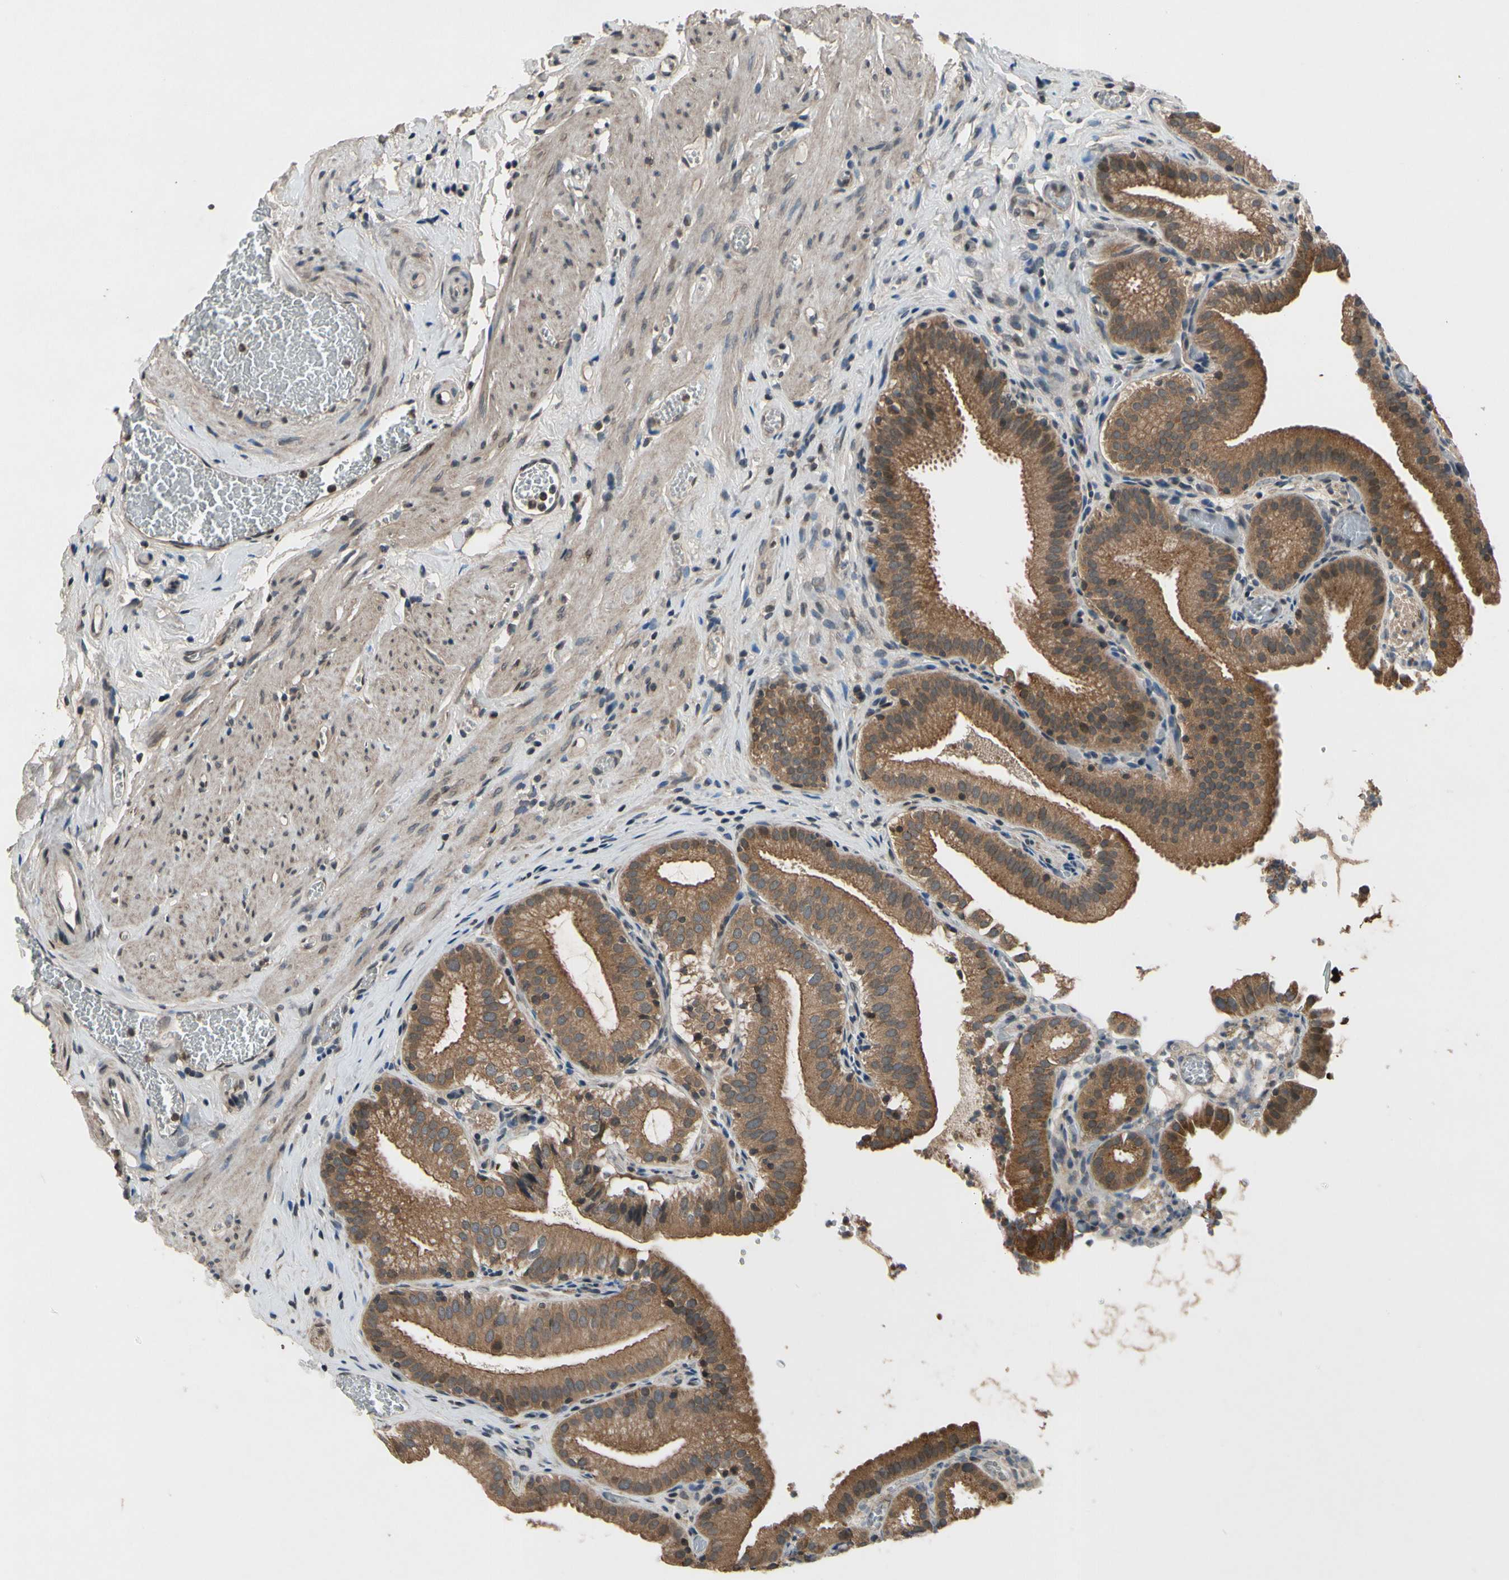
{"staining": {"intensity": "moderate", "quantity": ">75%", "location": "cytoplasmic/membranous"}, "tissue": "gallbladder", "cell_type": "Glandular cells", "image_type": "normal", "snomed": [{"axis": "morphology", "description": "Normal tissue, NOS"}, {"axis": "topography", "description": "Gallbladder"}], "caption": "The photomicrograph exhibits immunohistochemical staining of normal gallbladder. There is moderate cytoplasmic/membranous expression is seen in approximately >75% of glandular cells.", "gene": "MBTPS2", "patient": {"sex": "male", "age": 54}}